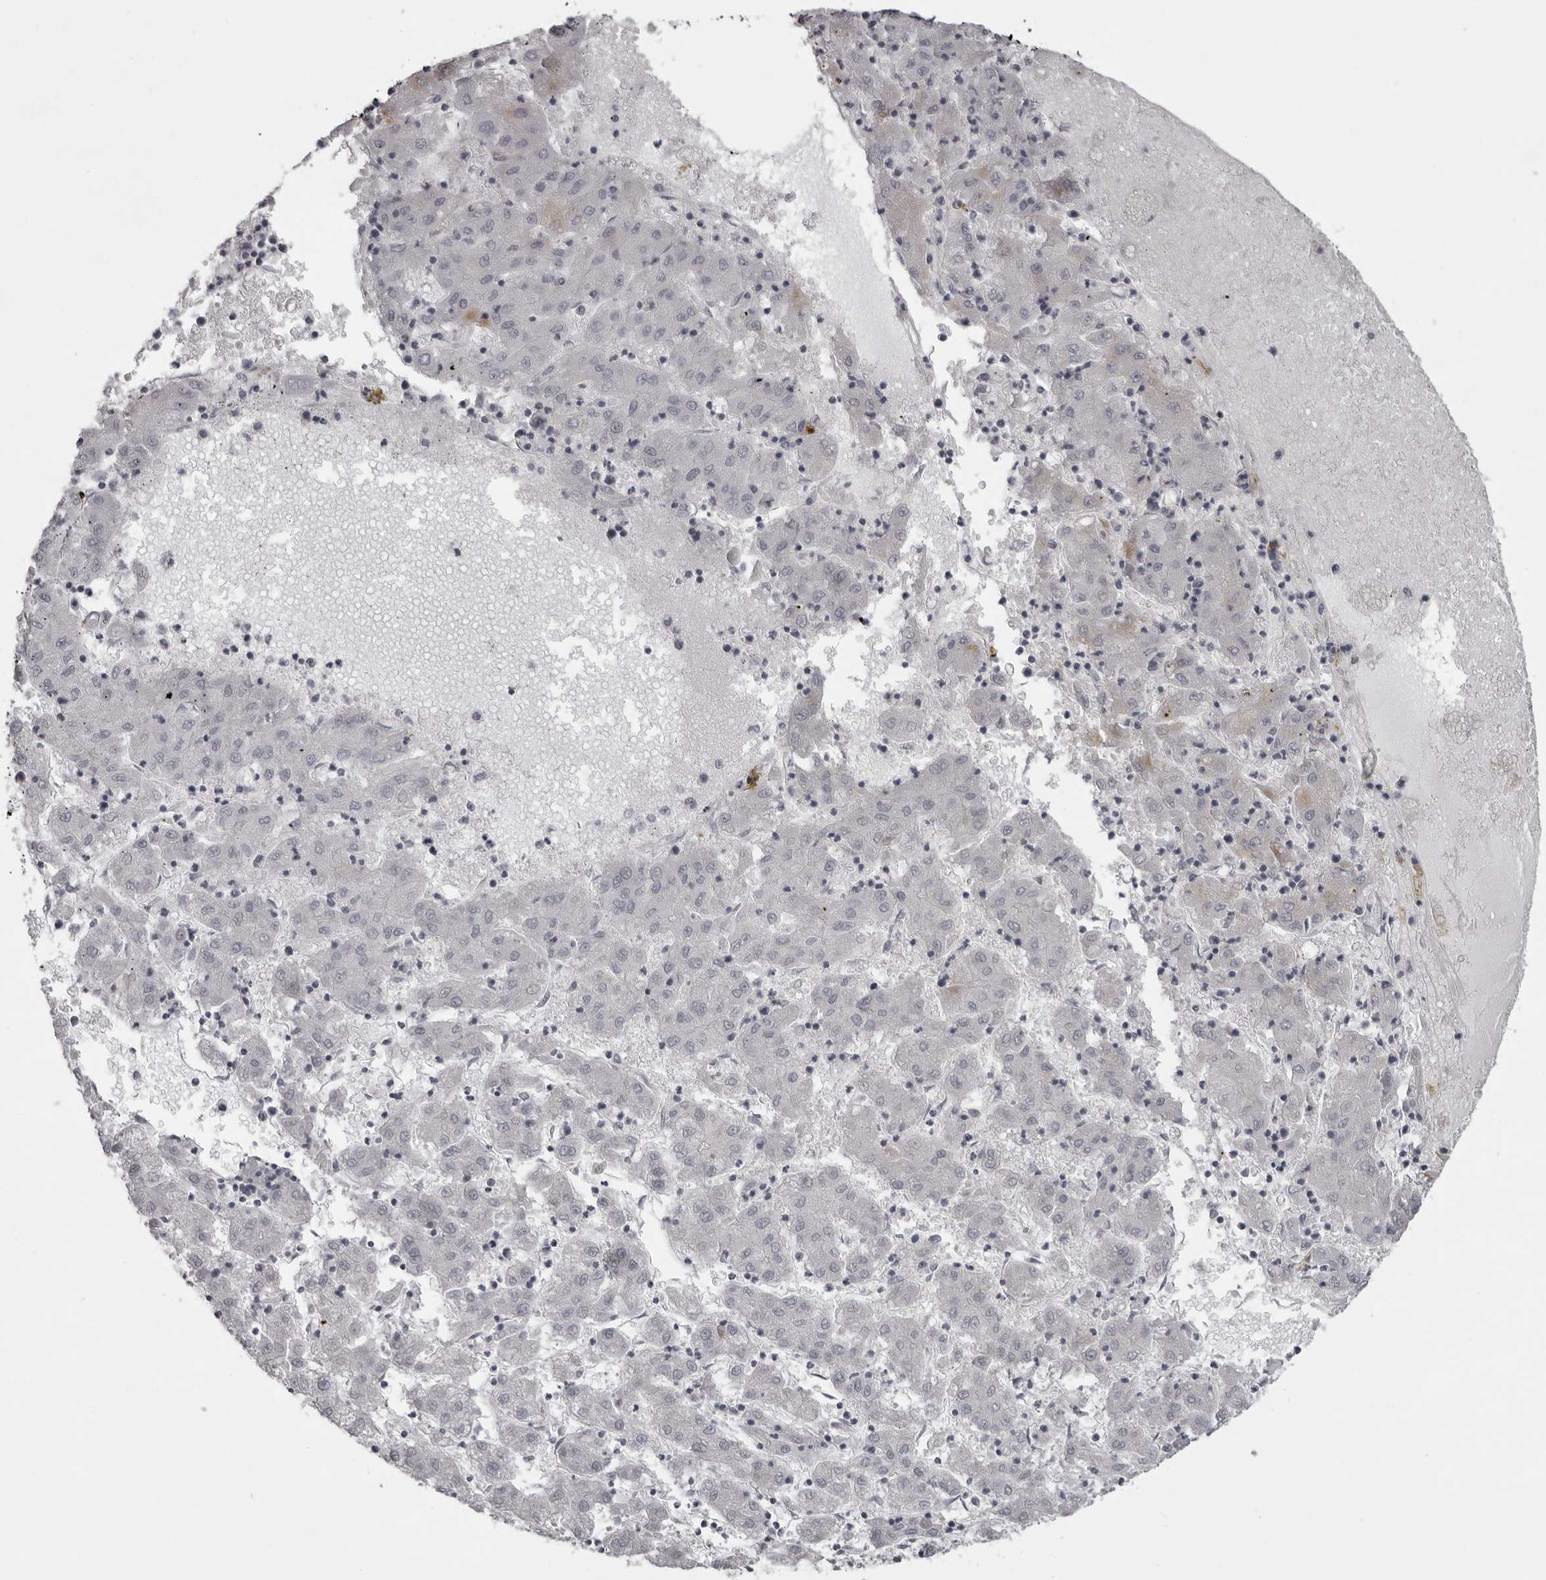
{"staining": {"intensity": "negative", "quantity": "none", "location": "none"}, "tissue": "liver cancer", "cell_type": "Tumor cells", "image_type": "cancer", "snomed": [{"axis": "morphology", "description": "Carcinoma, Hepatocellular, NOS"}, {"axis": "topography", "description": "Liver"}], "caption": "The image displays no significant expression in tumor cells of liver cancer (hepatocellular carcinoma).", "gene": "NUDT18", "patient": {"sex": "male", "age": 72}}